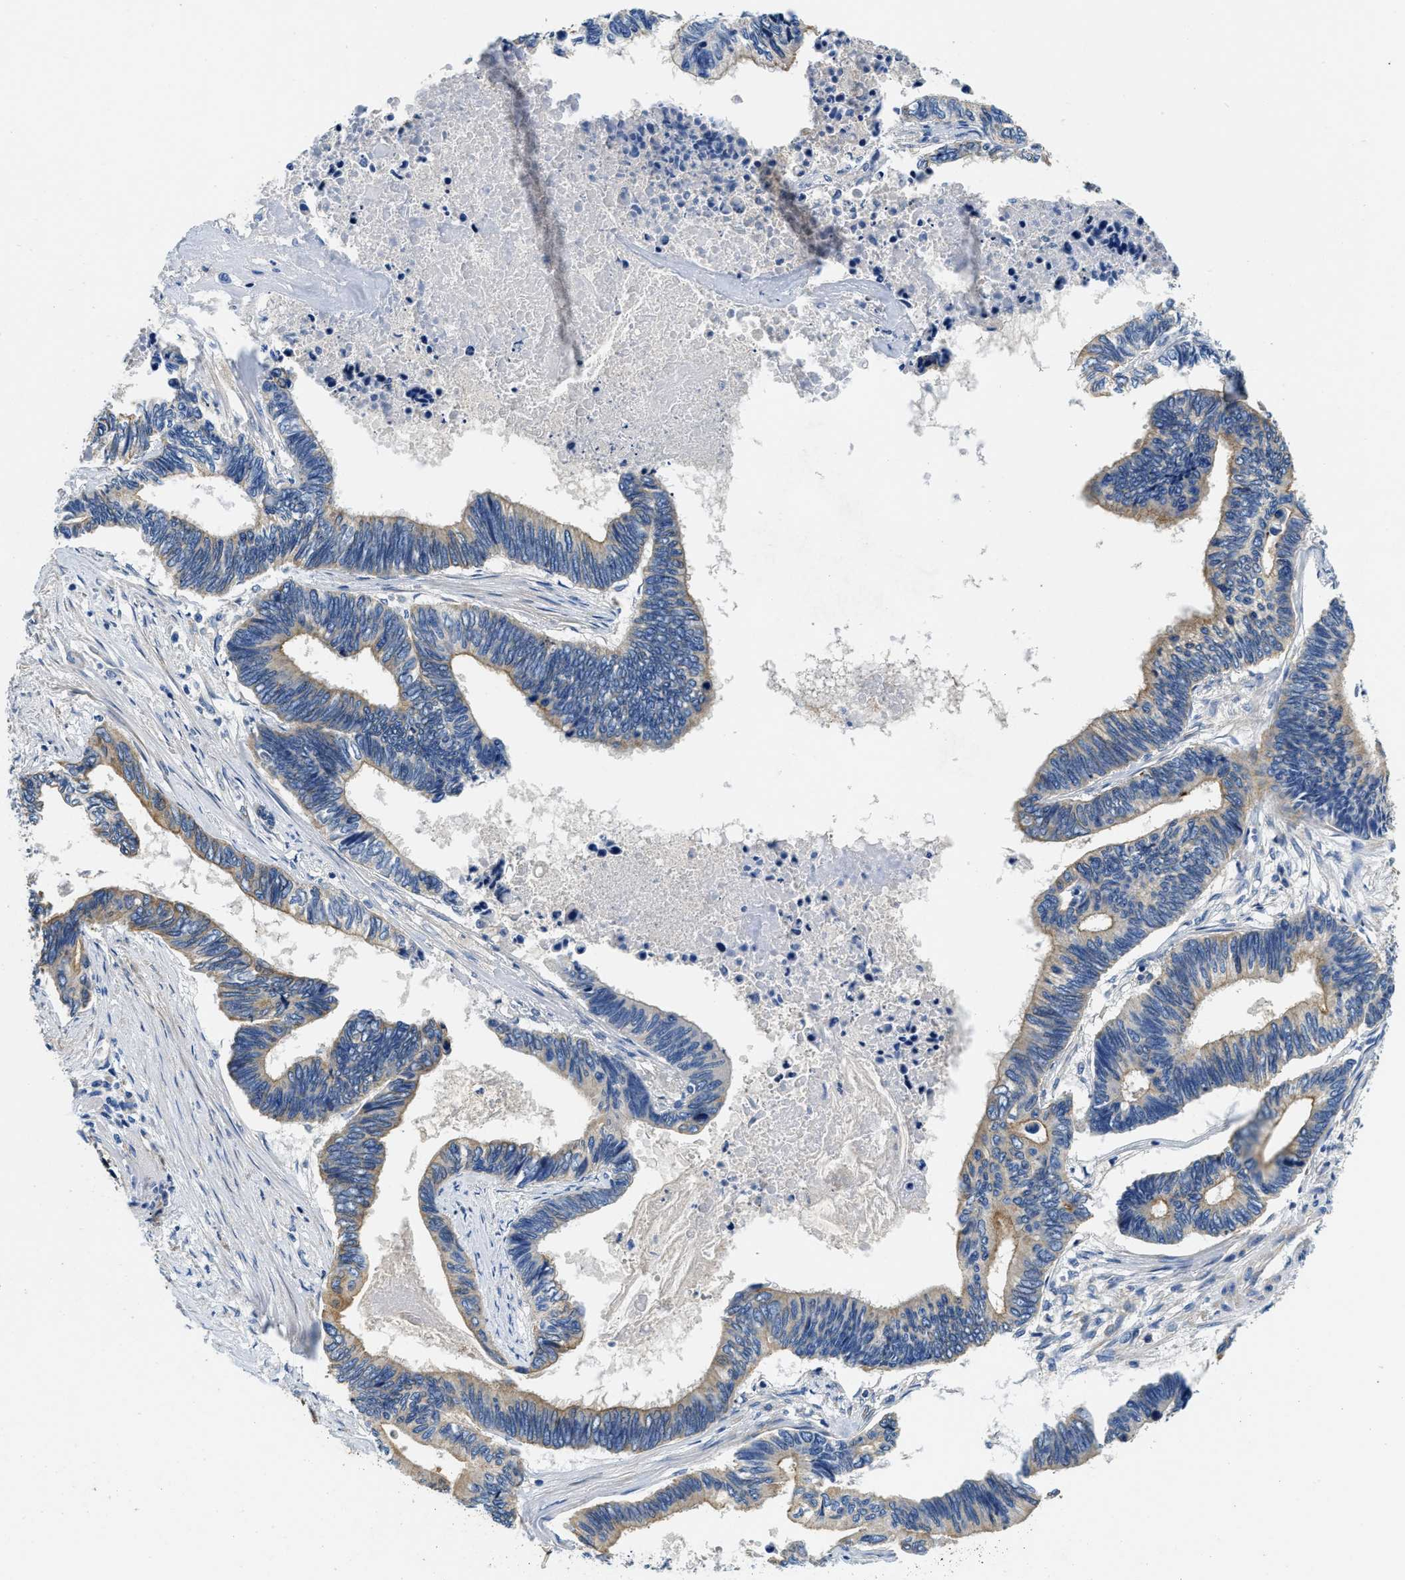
{"staining": {"intensity": "weak", "quantity": ">75%", "location": "cytoplasmic/membranous"}, "tissue": "pancreatic cancer", "cell_type": "Tumor cells", "image_type": "cancer", "snomed": [{"axis": "morphology", "description": "Adenocarcinoma, NOS"}, {"axis": "topography", "description": "Pancreas"}], "caption": "This micrograph exhibits adenocarcinoma (pancreatic) stained with immunohistochemistry to label a protein in brown. The cytoplasmic/membranous of tumor cells show weak positivity for the protein. Nuclei are counter-stained blue.", "gene": "STAT2", "patient": {"sex": "female", "age": 70}}